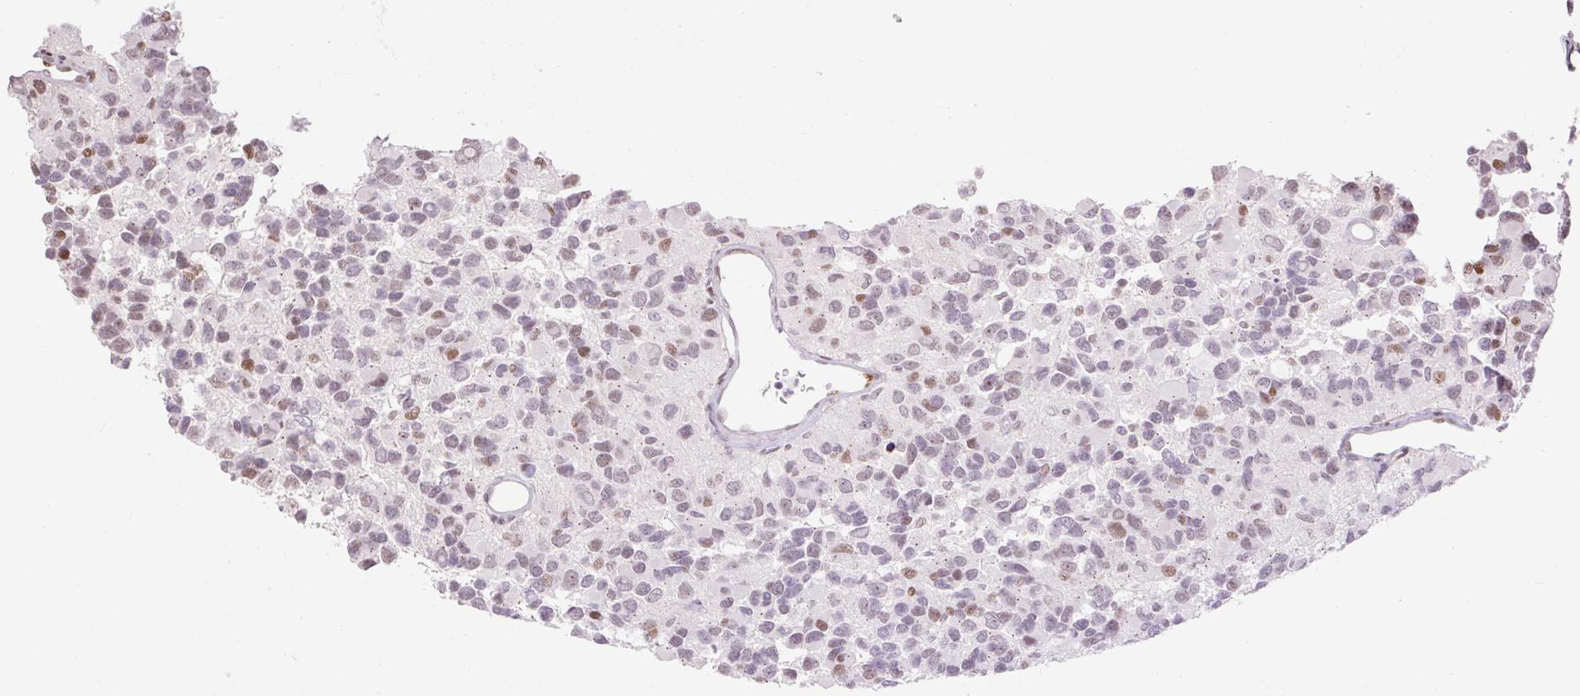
{"staining": {"intensity": "moderate", "quantity": "<25%", "location": "nuclear"}, "tissue": "glioma", "cell_type": "Tumor cells", "image_type": "cancer", "snomed": [{"axis": "morphology", "description": "Glioma, malignant, High grade"}, {"axis": "topography", "description": "Brain"}], "caption": "High-magnification brightfield microscopy of malignant high-grade glioma stained with DAB (3,3'-diaminobenzidine) (brown) and counterstained with hematoxylin (blue). tumor cells exhibit moderate nuclear expression is appreciated in about<25% of cells.", "gene": "RIPPLY3", "patient": {"sex": "male", "age": 77}}